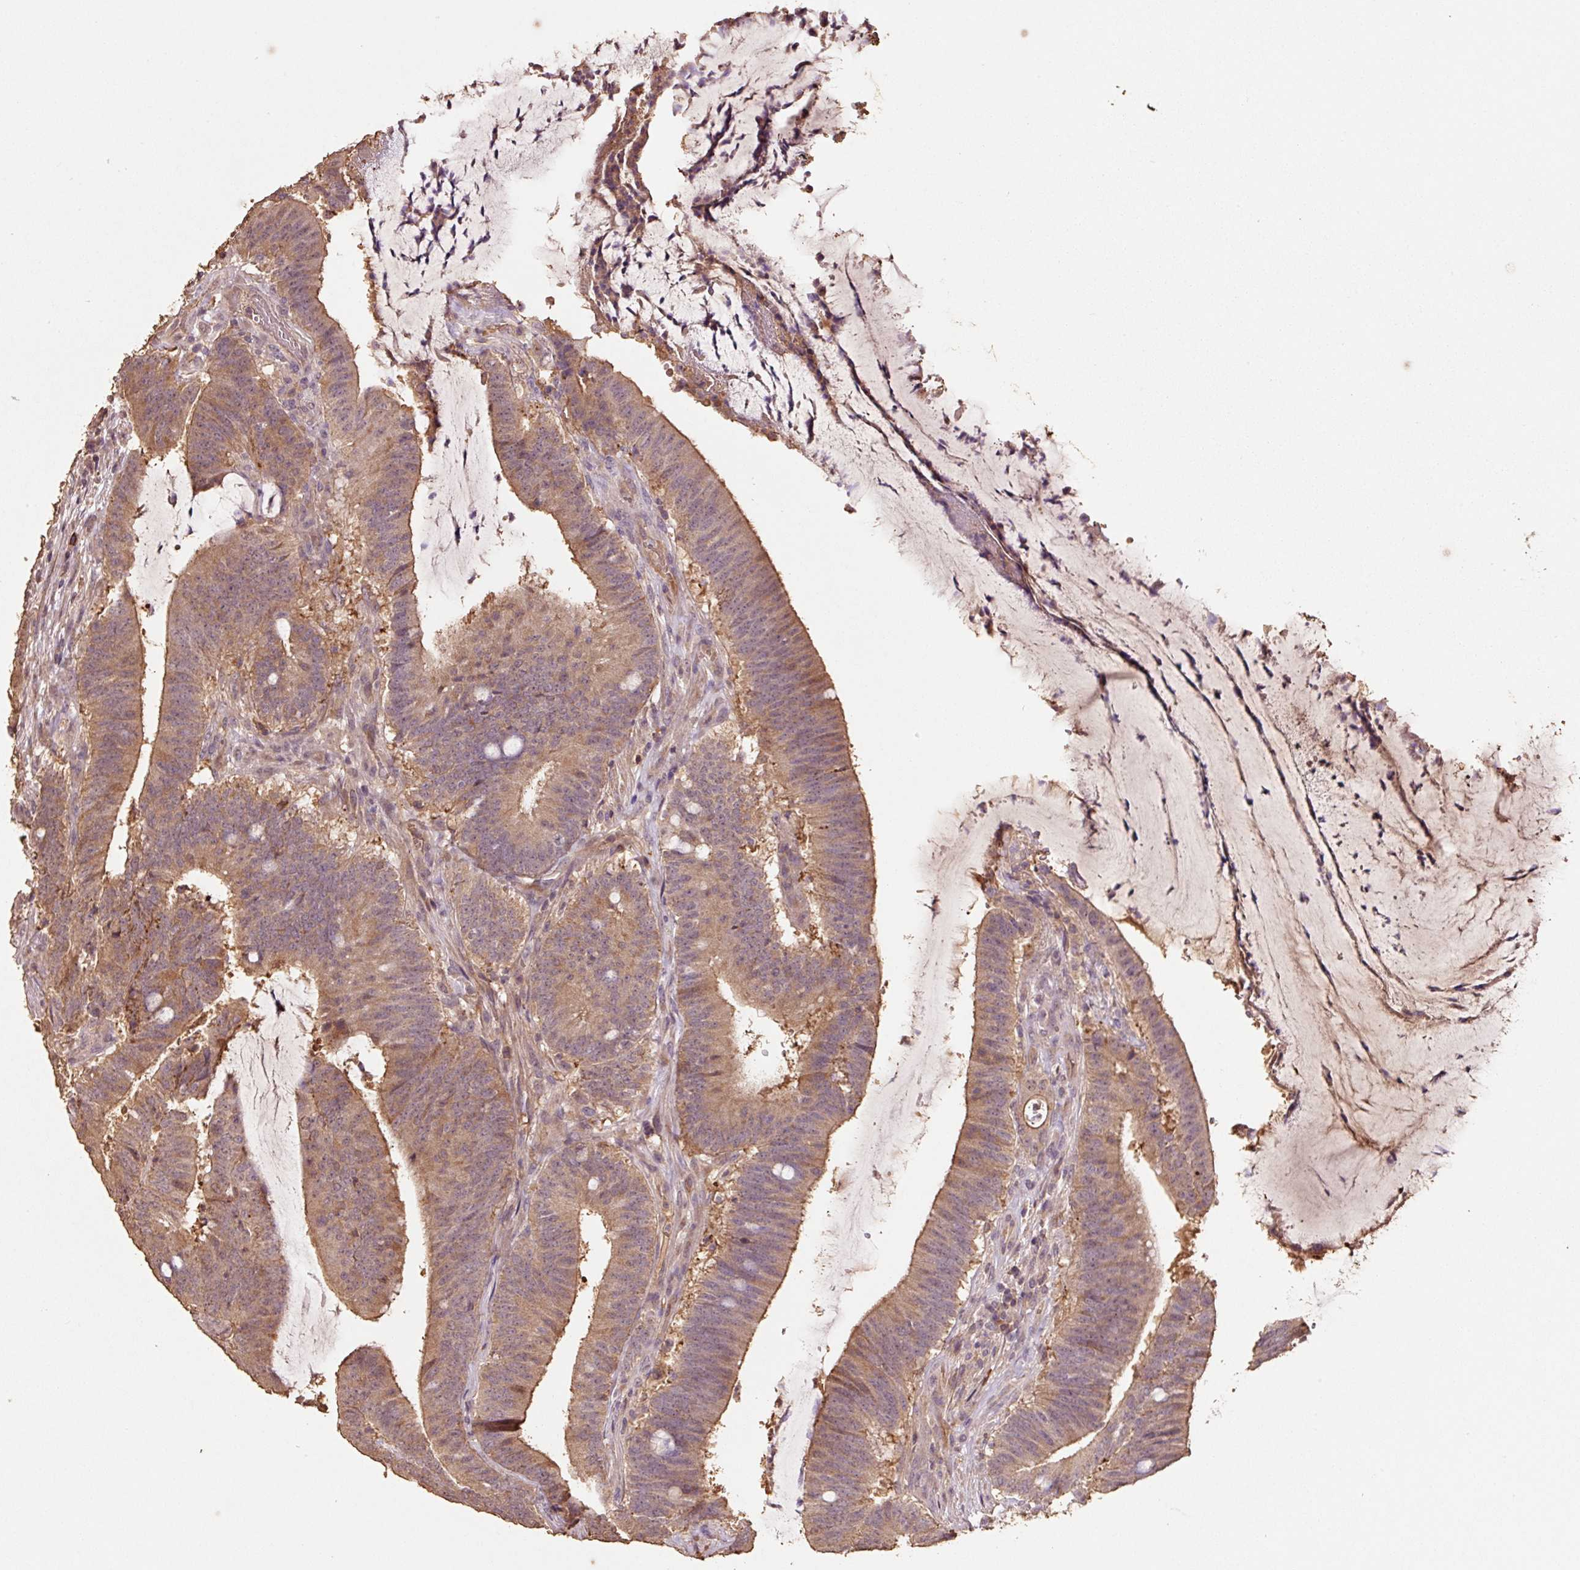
{"staining": {"intensity": "moderate", "quantity": ">75%", "location": "cytoplasmic/membranous,nuclear"}, "tissue": "colorectal cancer", "cell_type": "Tumor cells", "image_type": "cancer", "snomed": [{"axis": "morphology", "description": "Adenocarcinoma, NOS"}, {"axis": "topography", "description": "Colon"}], "caption": "Colorectal adenocarcinoma was stained to show a protein in brown. There is medium levels of moderate cytoplasmic/membranous and nuclear expression in approximately >75% of tumor cells. Ihc stains the protein of interest in brown and the nuclei are stained blue.", "gene": "HERC2", "patient": {"sex": "female", "age": 43}}